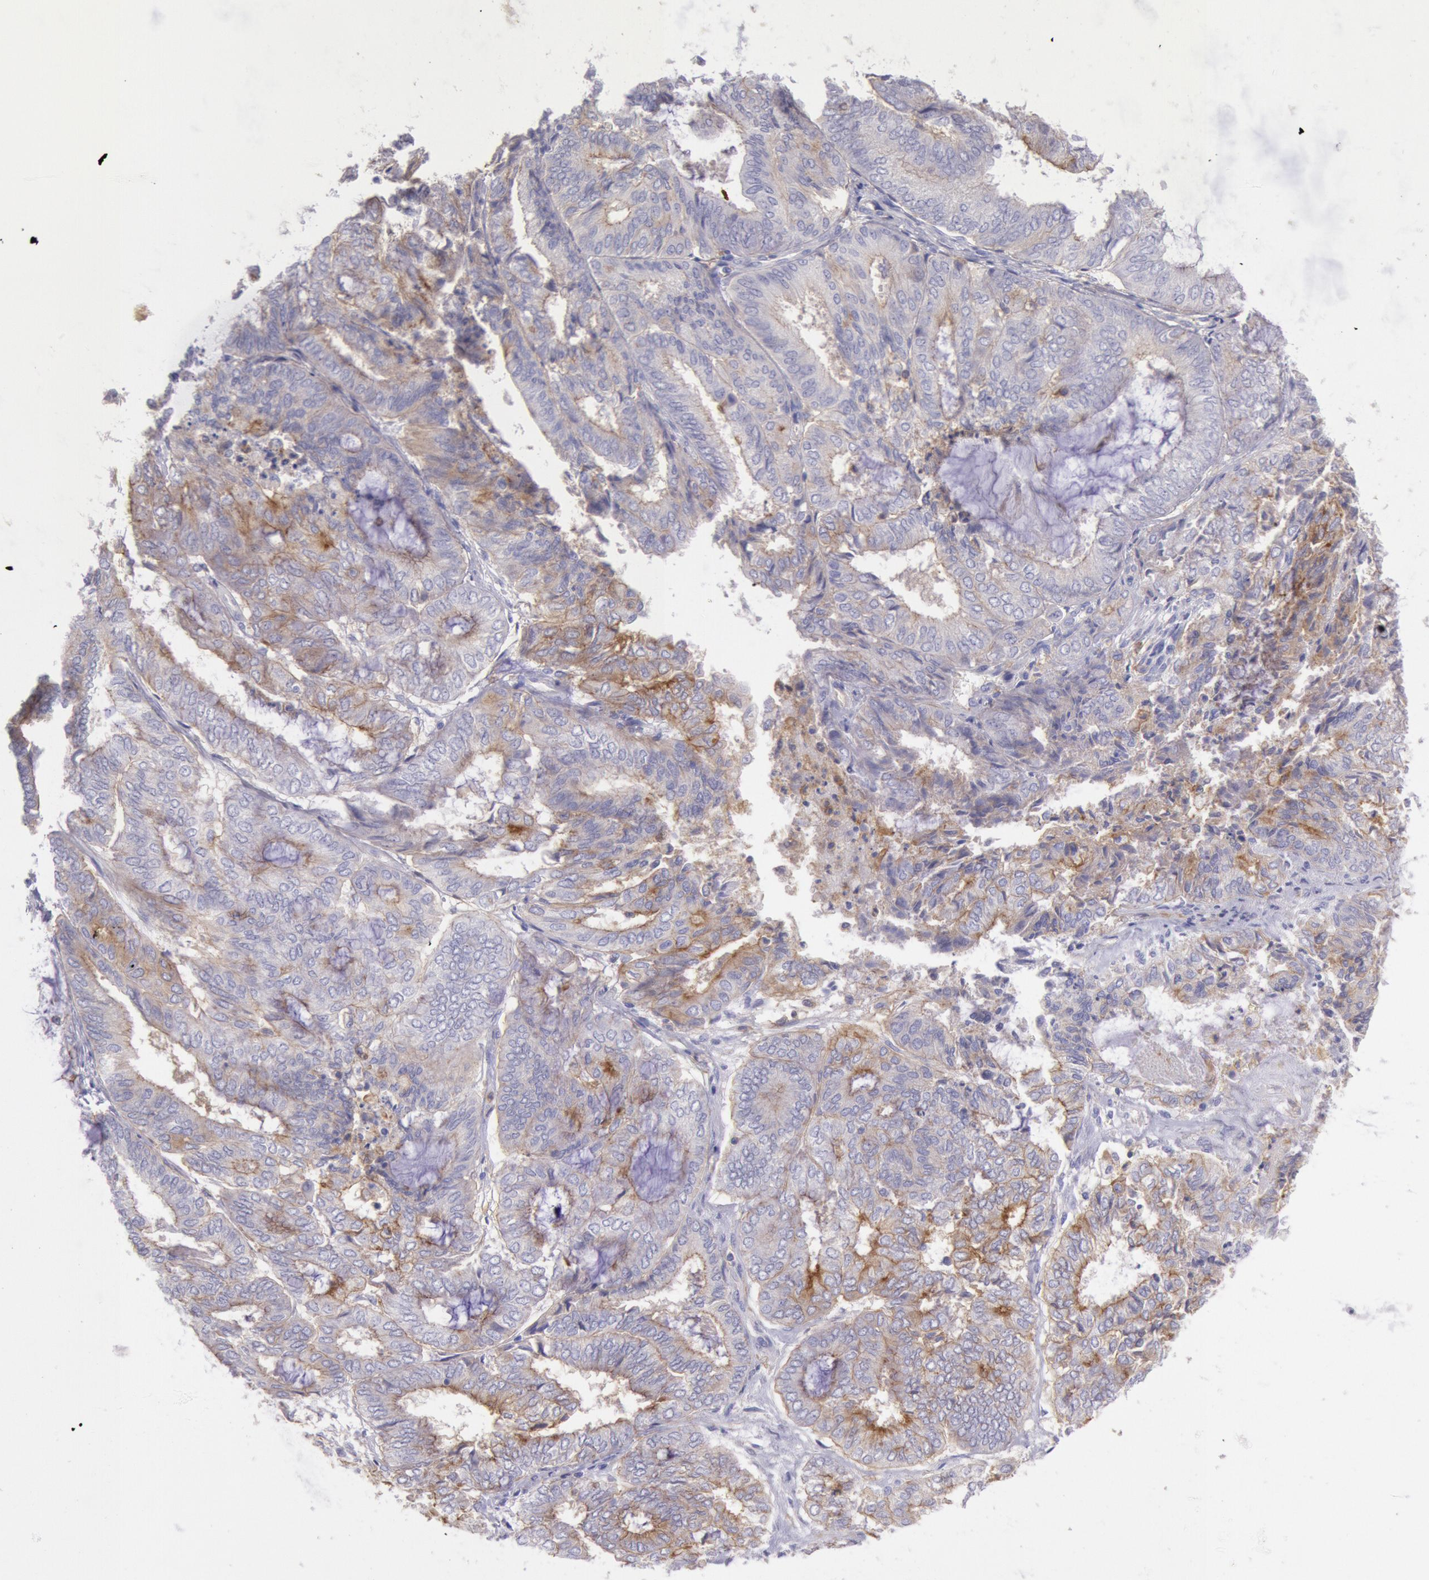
{"staining": {"intensity": "weak", "quantity": "<25%", "location": "cytoplasmic/membranous"}, "tissue": "endometrial cancer", "cell_type": "Tumor cells", "image_type": "cancer", "snomed": [{"axis": "morphology", "description": "Adenocarcinoma, NOS"}, {"axis": "topography", "description": "Endometrium"}], "caption": "The immunohistochemistry micrograph has no significant expression in tumor cells of endometrial cancer (adenocarcinoma) tissue.", "gene": "LYN", "patient": {"sex": "female", "age": 59}}